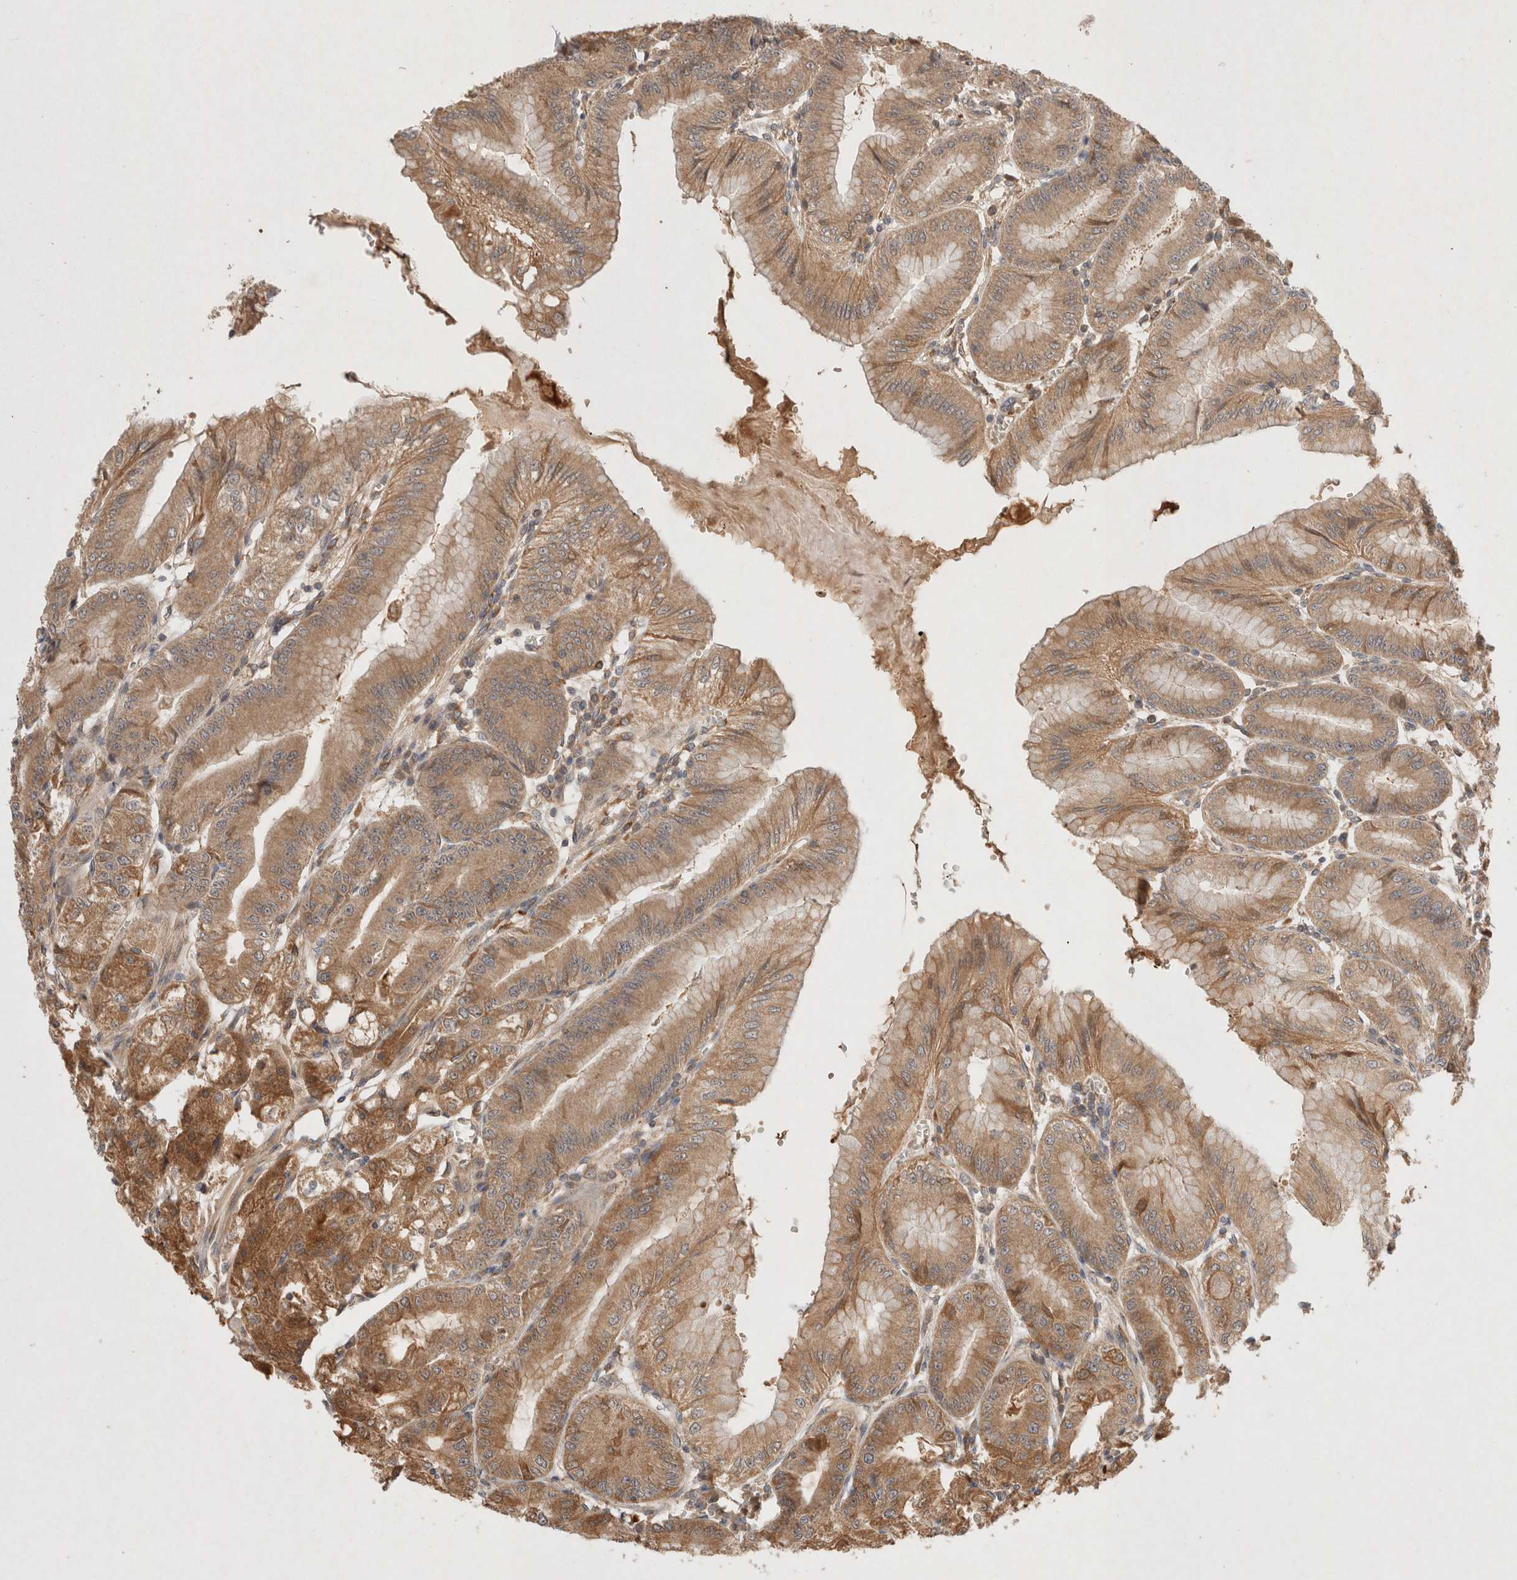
{"staining": {"intensity": "moderate", "quantity": ">75%", "location": "cytoplasmic/membranous"}, "tissue": "stomach", "cell_type": "Glandular cells", "image_type": "normal", "snomed": [{"axis": "morphology", "description": "Normal tissue, NOS"}, {"axis": "topography", "description": "Stomach, lower"}], "caption": "Protein expression analysis of normal human stomach reveals moderate cytoplasmic/membranous positivity in approximately >75% of glandular cells. (Stains: DAB in brown, nuclei in blue, Microscopy: brightfield microscopy at high magnification).", "gene": "KLHL20", "patient": {"sex": "male", "age": 71}}